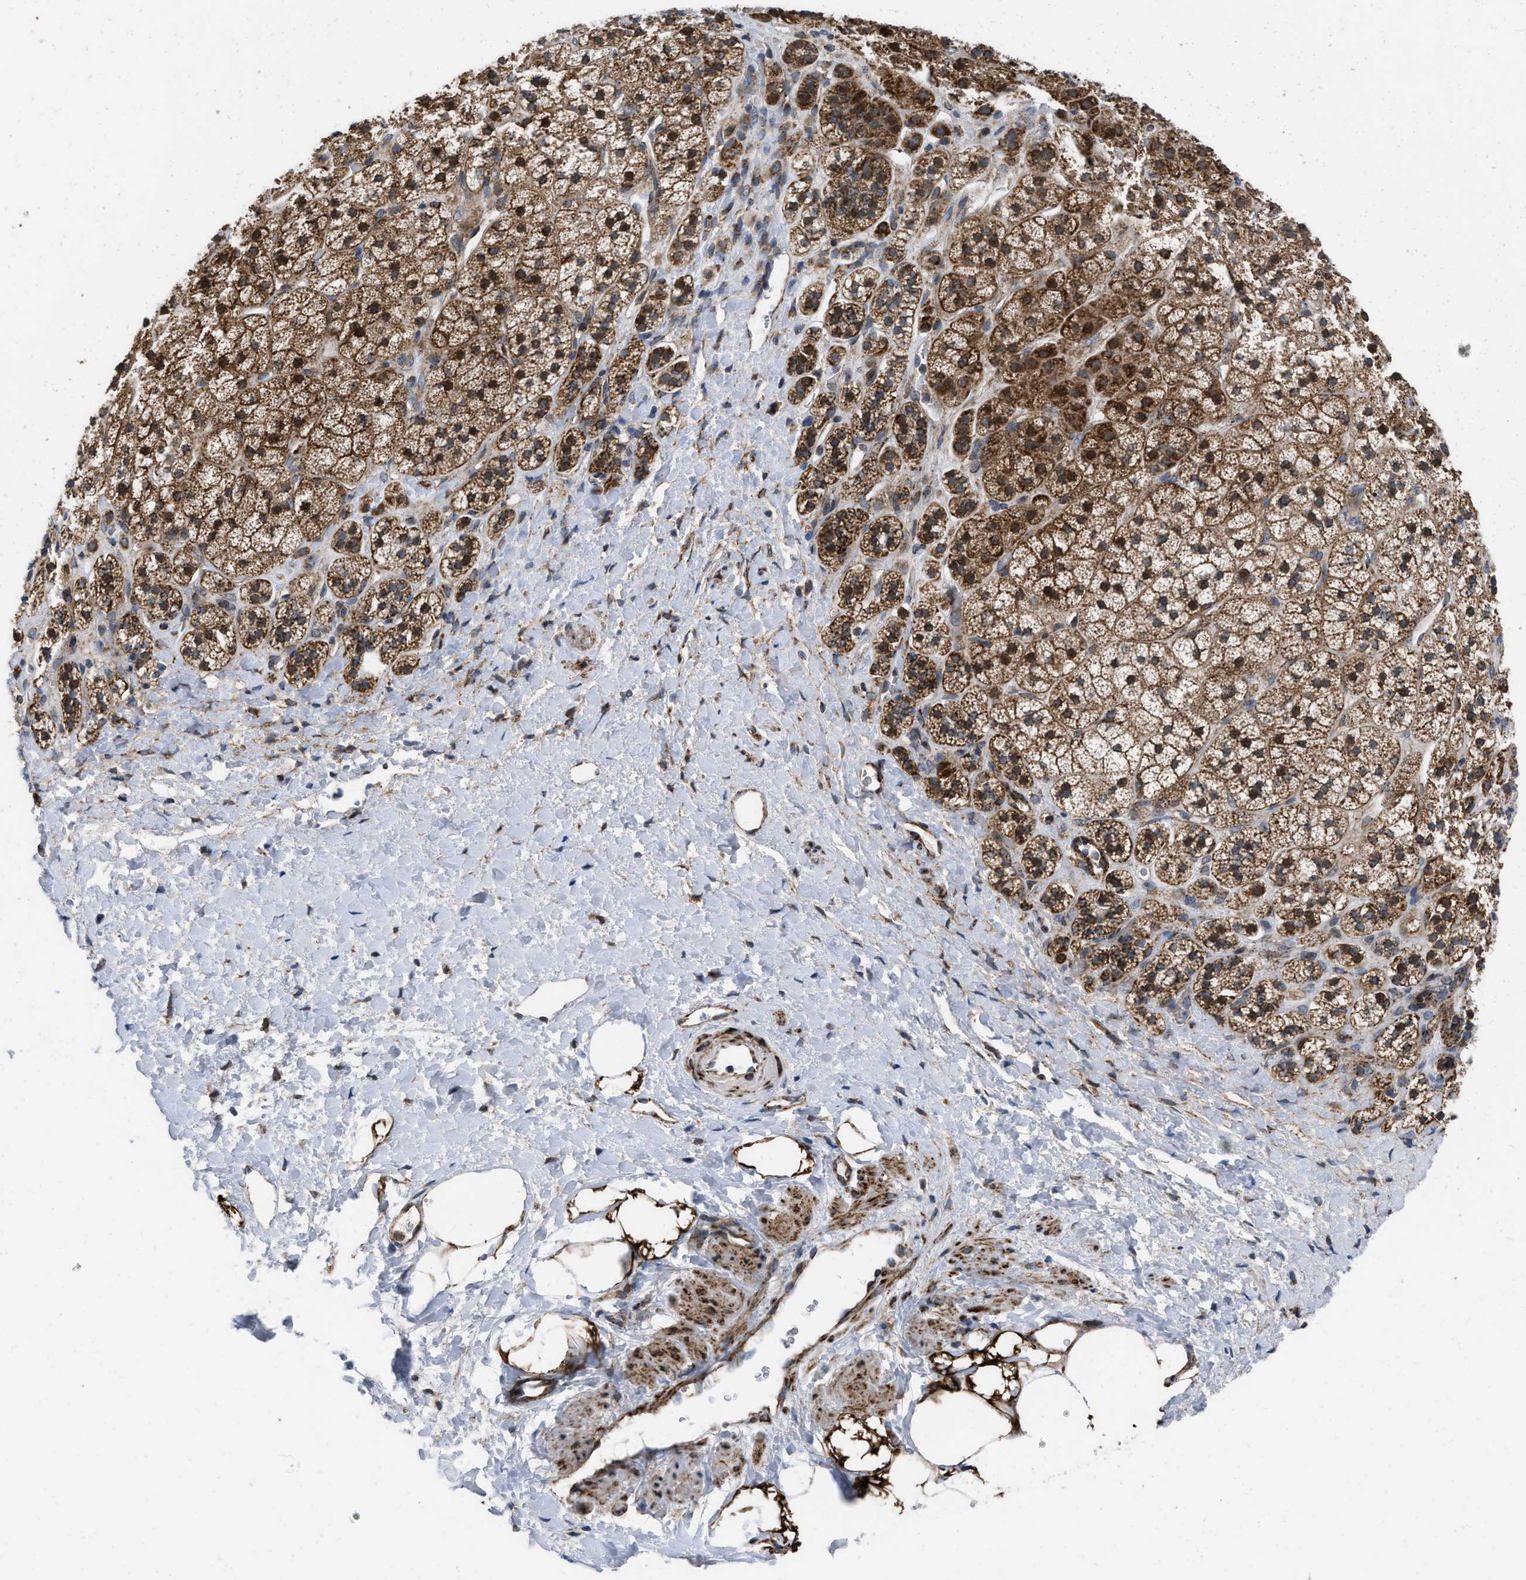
{"staining": {"intensity": "strong", "quantity": ">75%", "location": "cytoplasmic/membranous"}, "tissue": "adrenal gland", "cell_type": "Glandular cells", "image_type": "normal", "snomed": [{"axis": "morphology", "description": "Normal tissue, NOS"}, {"axis": "topography", "description": "Adrenal gland"}], "caption": "Glandular cells demonstrate strong cytoplasmic/membranous positivity in approximately >75% of cells in unremarkable adrenal gland. Using DAB (brown) and hematoxylin (blue) stains, captured at high magnification using brightfield microscopy.", "gene": "AKAP1", "patient": {"sex": "male", "age": 56}}